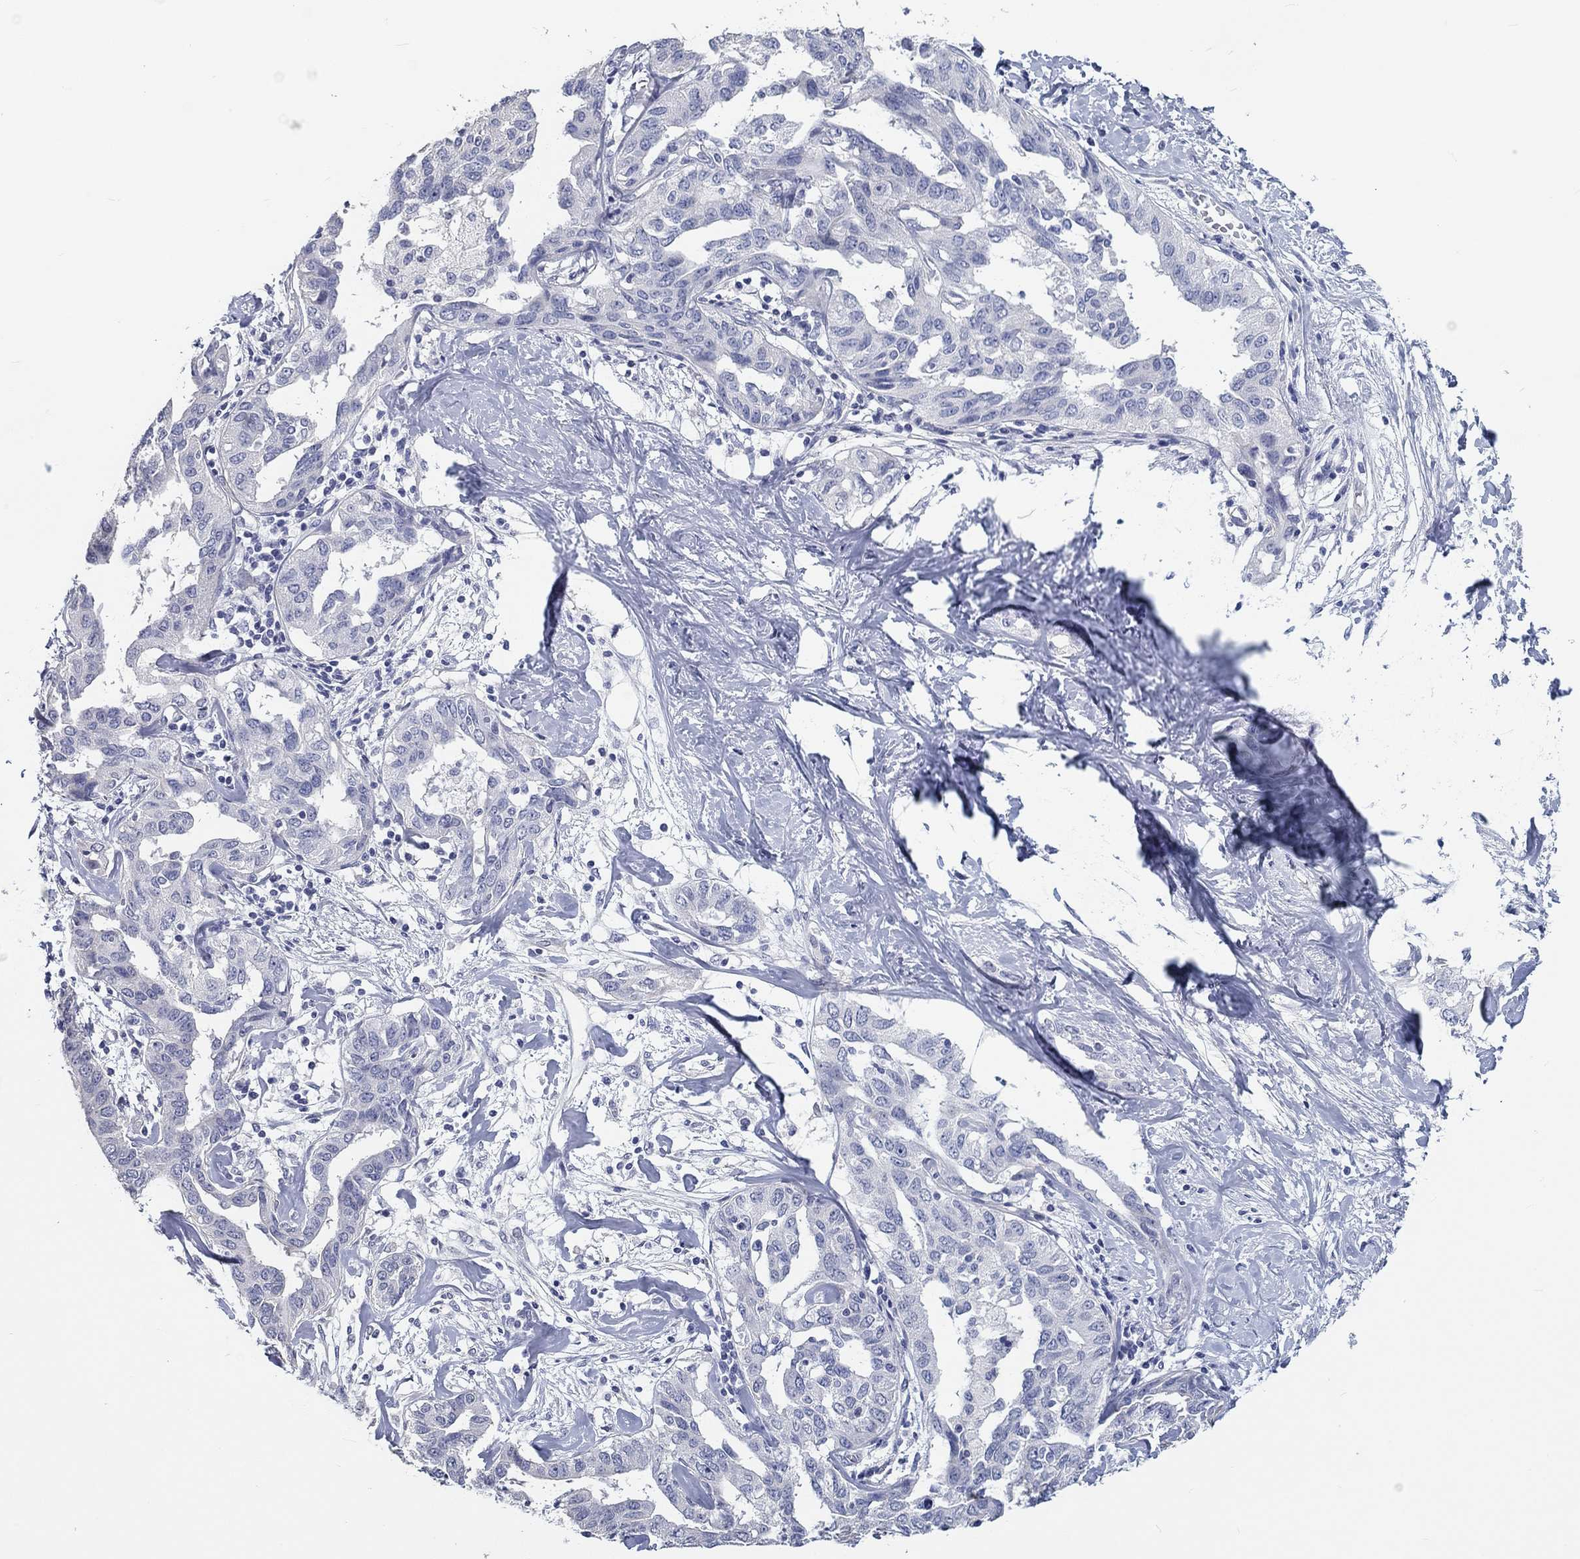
{"staining": {"intensity": "negative", "quantity": "none", "location": "none"}, "tissue": "liver cancer", "cell_type": "Tumor cells", "image_type": "cancer", "snomed": [{"axis": "morphology", "description": "Cholangiocarcinoma"}, {"axis": "topography", "description": "Liver"}], "caption": "High magnification brightfield microscopy of liver cholangiocarcinoma stained with DAB (brown) and counterstained with hematoxylin (blue): tumor cells show no significant expression. (Immunohistochemistry, brightfield microscopy, high magnification).", "gene": "CRYGD", "patient": {"sex": "male", "age": 59}}